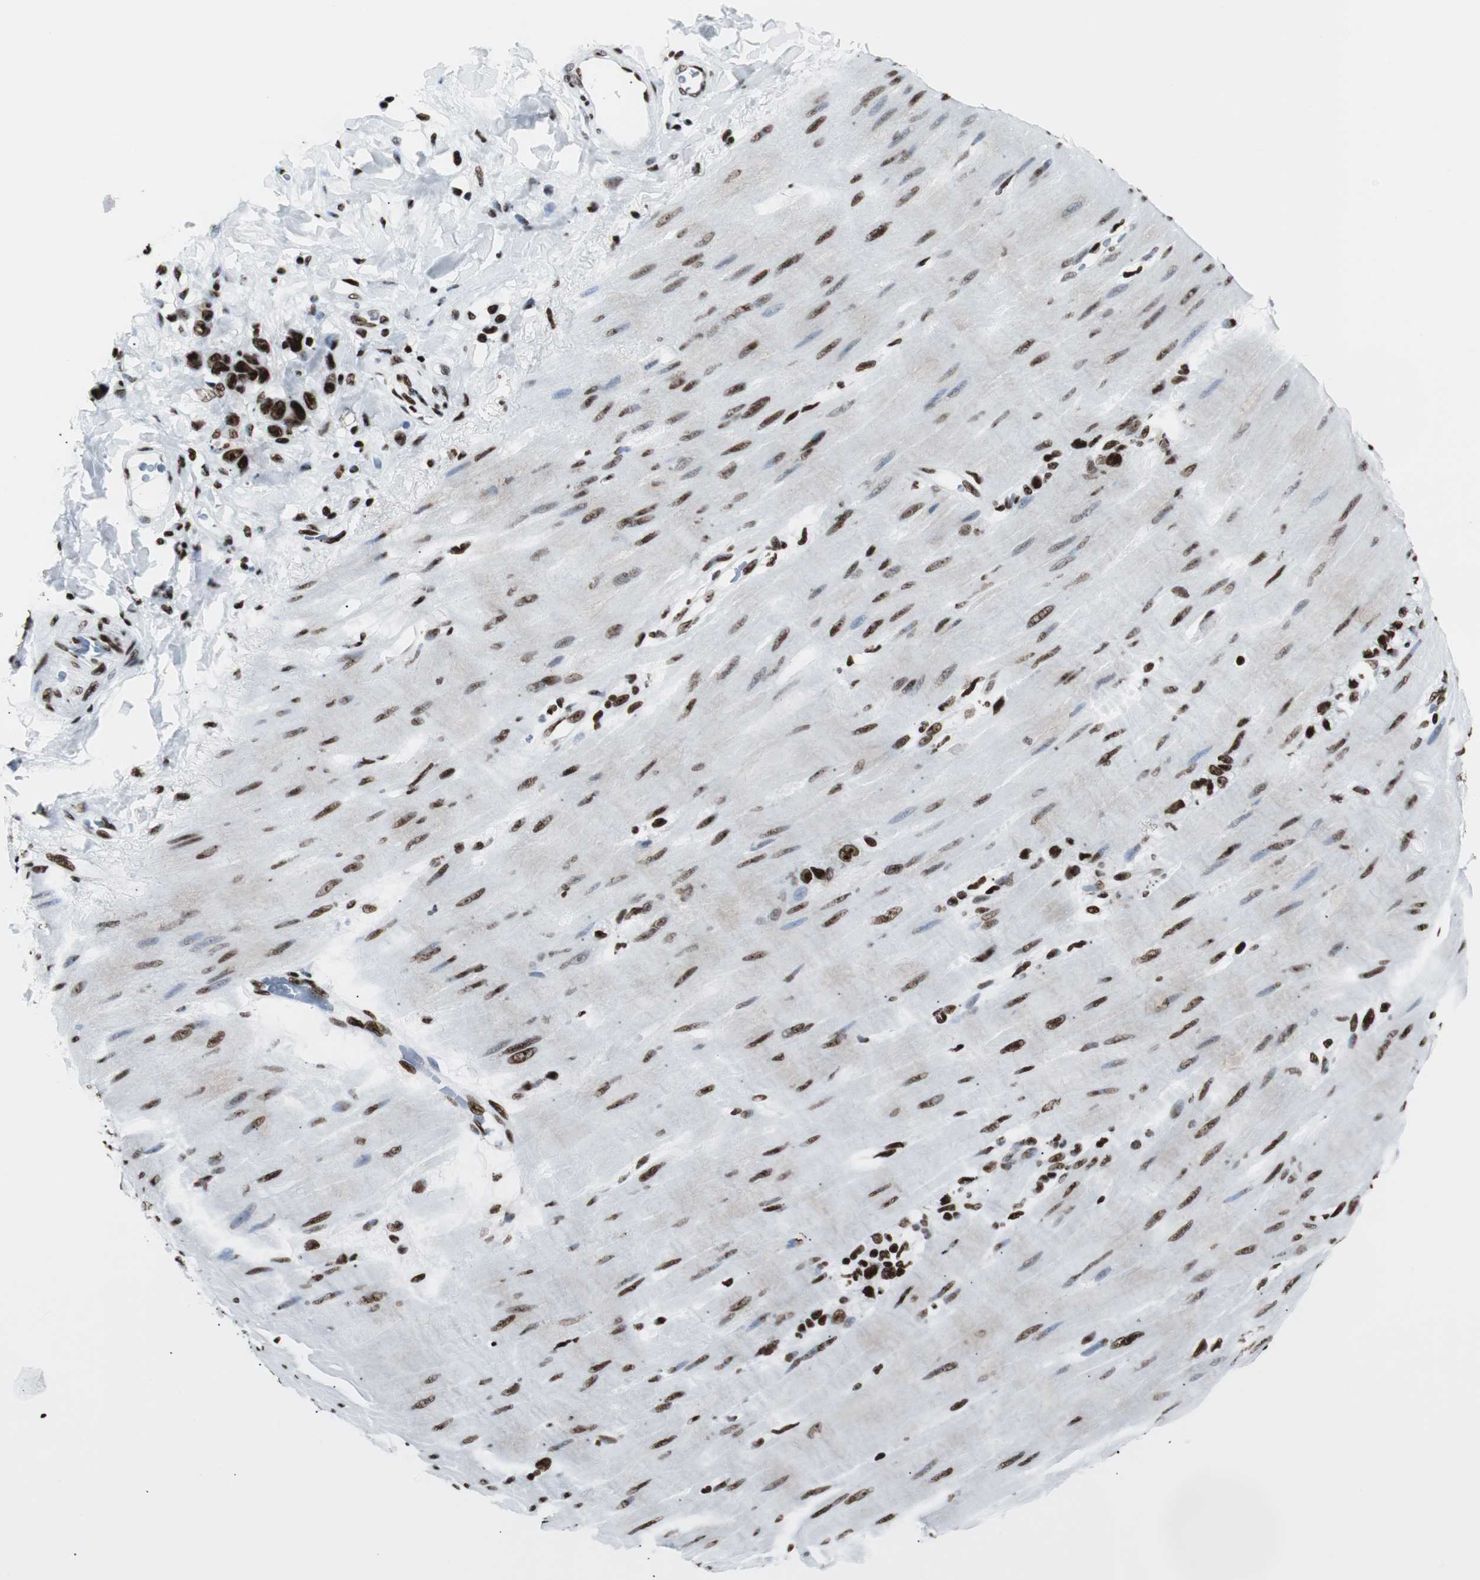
{"staining": {"intensity": "strong", "quantity": ">75%", "location": "nuclear"}, "tissue": "stomach cancer", "cell_type": "Tumor cells", "image_type": "cancer", "snomed": [{"axis": "morphology", "description": "Adenocarcinoma, NOS"}, {"axis": "topography", "description": "Stomach"}], "caption": "About >75% of tumor cells in stomach adenocarcinoma exhibit strong nuclear protein expression as visualized by brown immunohistochemical staining.", "gene": "NCL", "patient": {"sex": "male", "age": 82}}